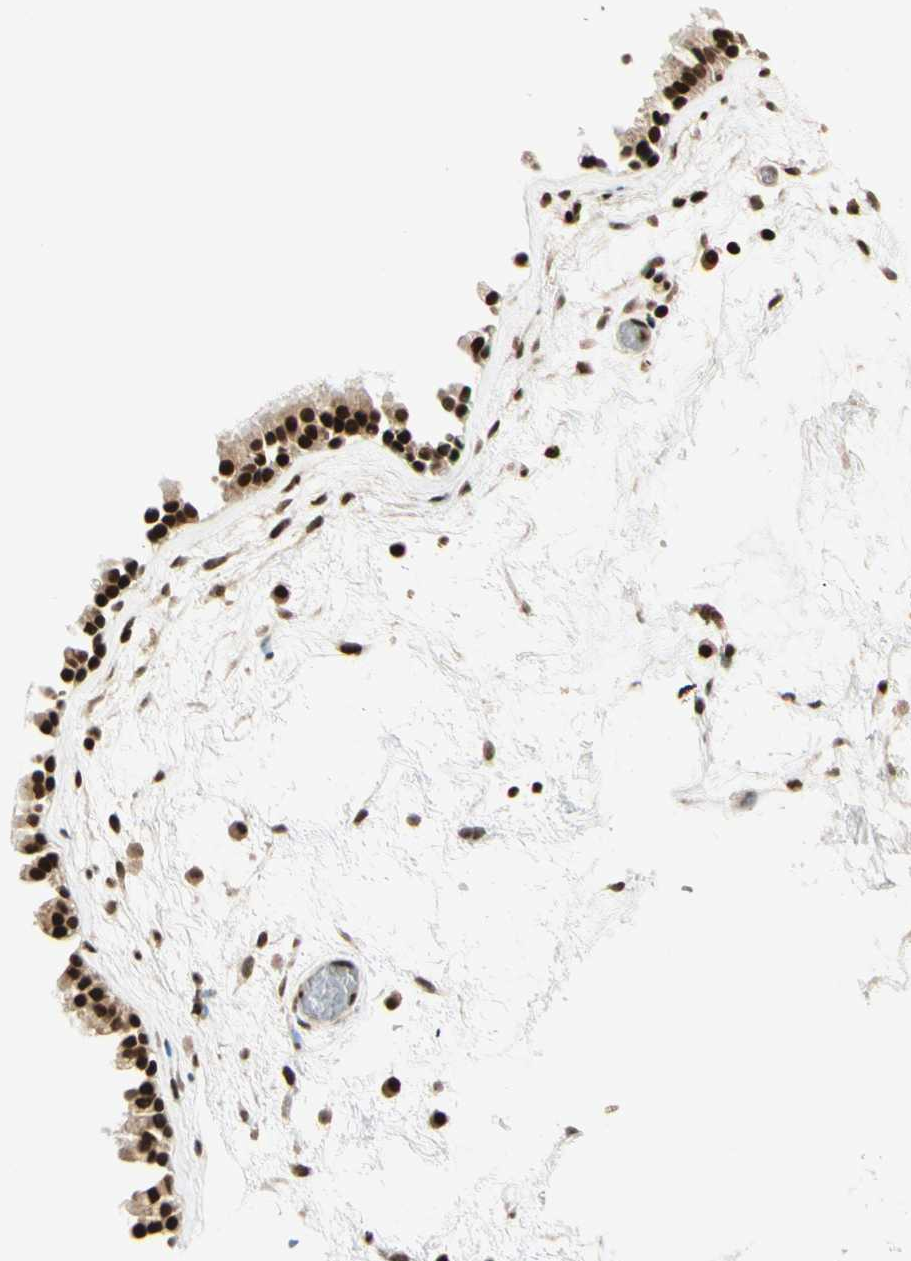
{"staining": {"intensity": "strong", "quantity": ">75%", "location": "cytoplasmic/membranous,nuclear"}, "tissue": "nasopharynx", "cell_type": "Respiratory epithelial cells", "image_type": "normal", "snomed": [{"axis": "morphology", "description": "Normal tissue, NOS"}, {"axis": "morphology", "description": "Inflammation, NOS"}, {"axis": "topography", "description": "Nasopharynx"}], "caption": "High-magnification brightfield microscopy of unremarkable nasopharynx stained with DAB (brown) and counterstained with hematoxylin (blue). respiratory epithelial cells exhibit strong cytoplasmic/membranous,nuclear positivity is identified in about>75% of cells. (Stains: DAB (3,3'-diaminobenzidine) in brown, nuclei in blue, Microscopy: brightfield microscopy at high magnification).", "gene": "TSHZ3", "patient": {"sex": "male", "age": 48}}